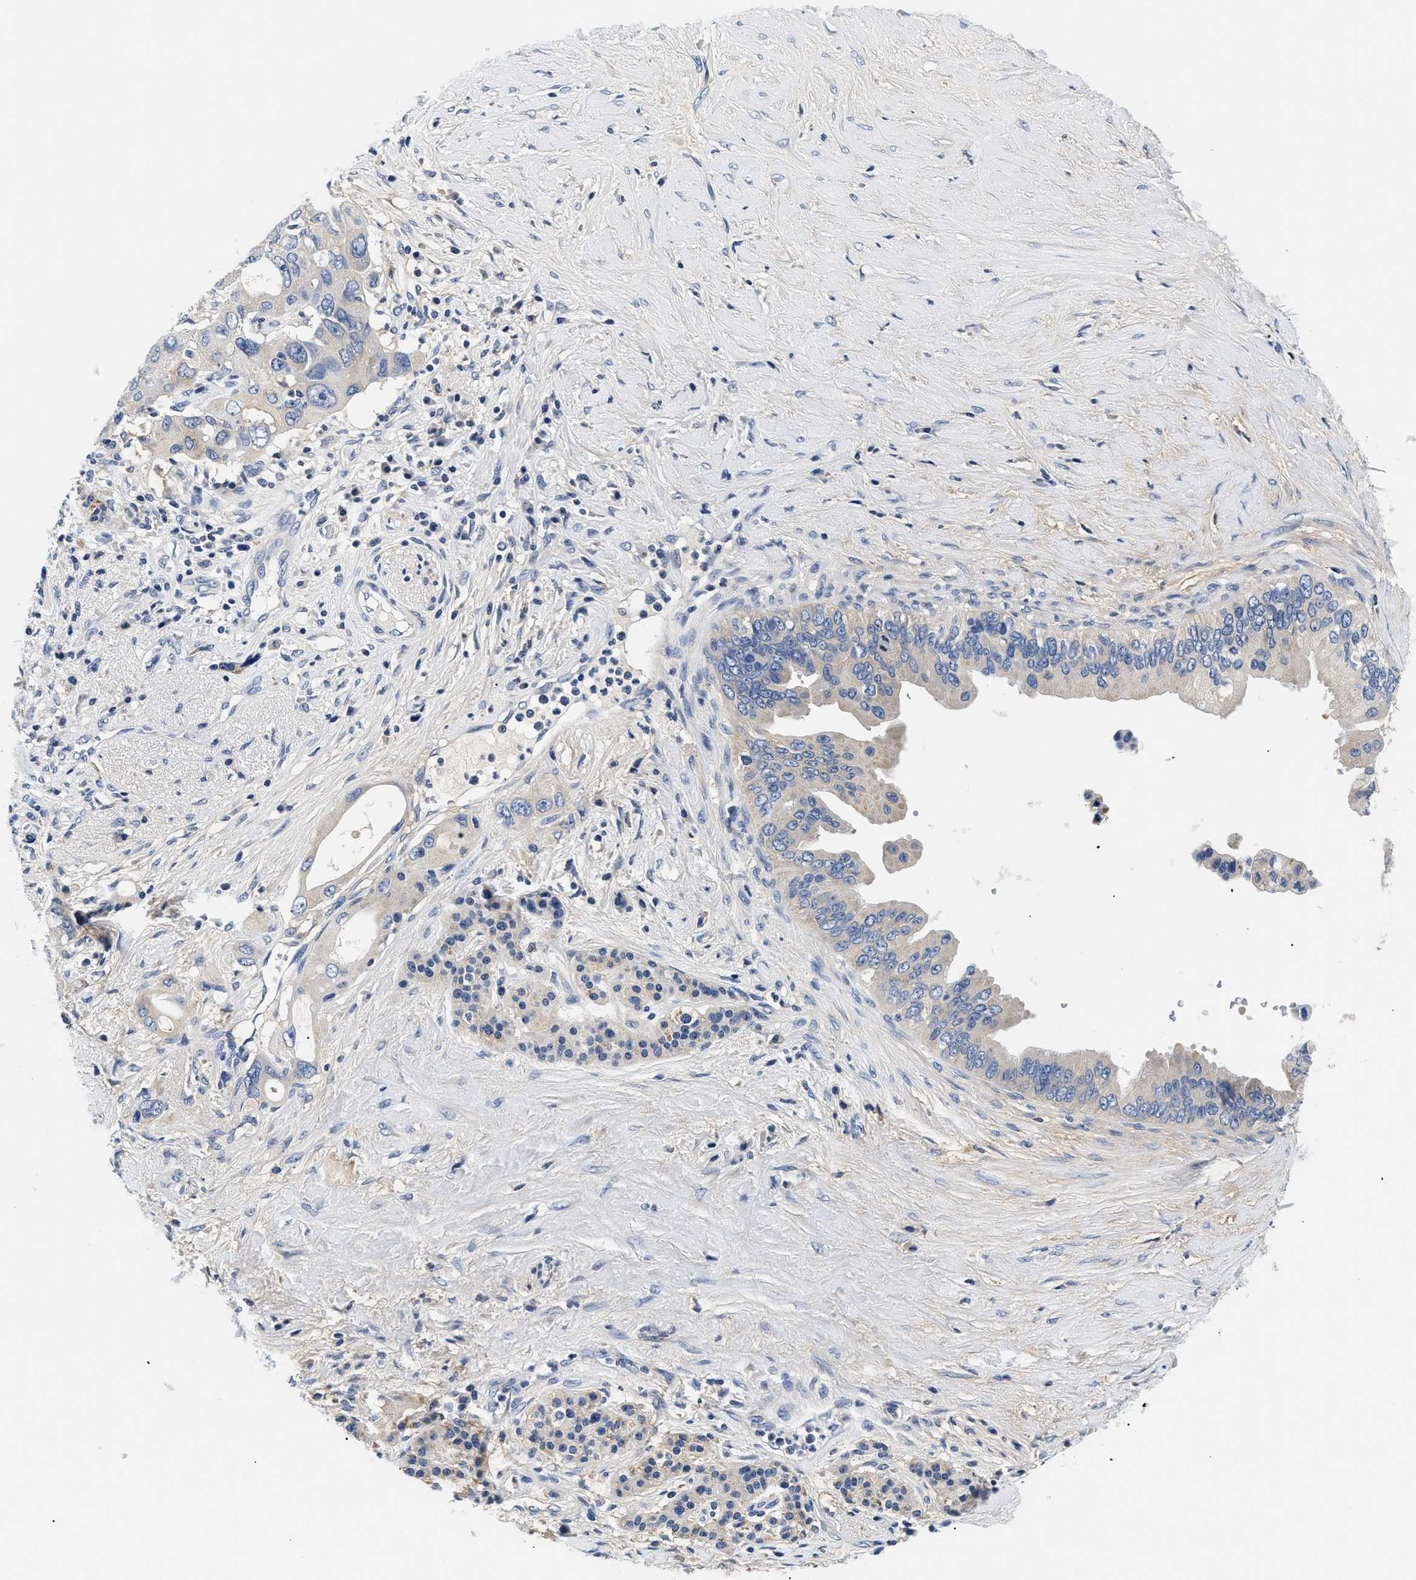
{"staining": {"intensity": "negative", "quantity": "none", "location": "none"}, "tissue": "pancreatic cancer", "cell_type": "Tumor cells", "image_type": "cancer", "snomed": [{"axis": "morphology", "description": "Adenocarcinoma, NOS"}, {"axis": "topography", "description": "Pancreas"}], "caption": "The immunohistochemistry (IHC) micrograph has no significant staining in tumor cells of pancreatic cancer (adenocarcinoma) tissue. (DAB immunohistochemistry with hematoxylin counter stain).", "gene": "MEA1", "patient": {"sex": "female", "age": 56}}